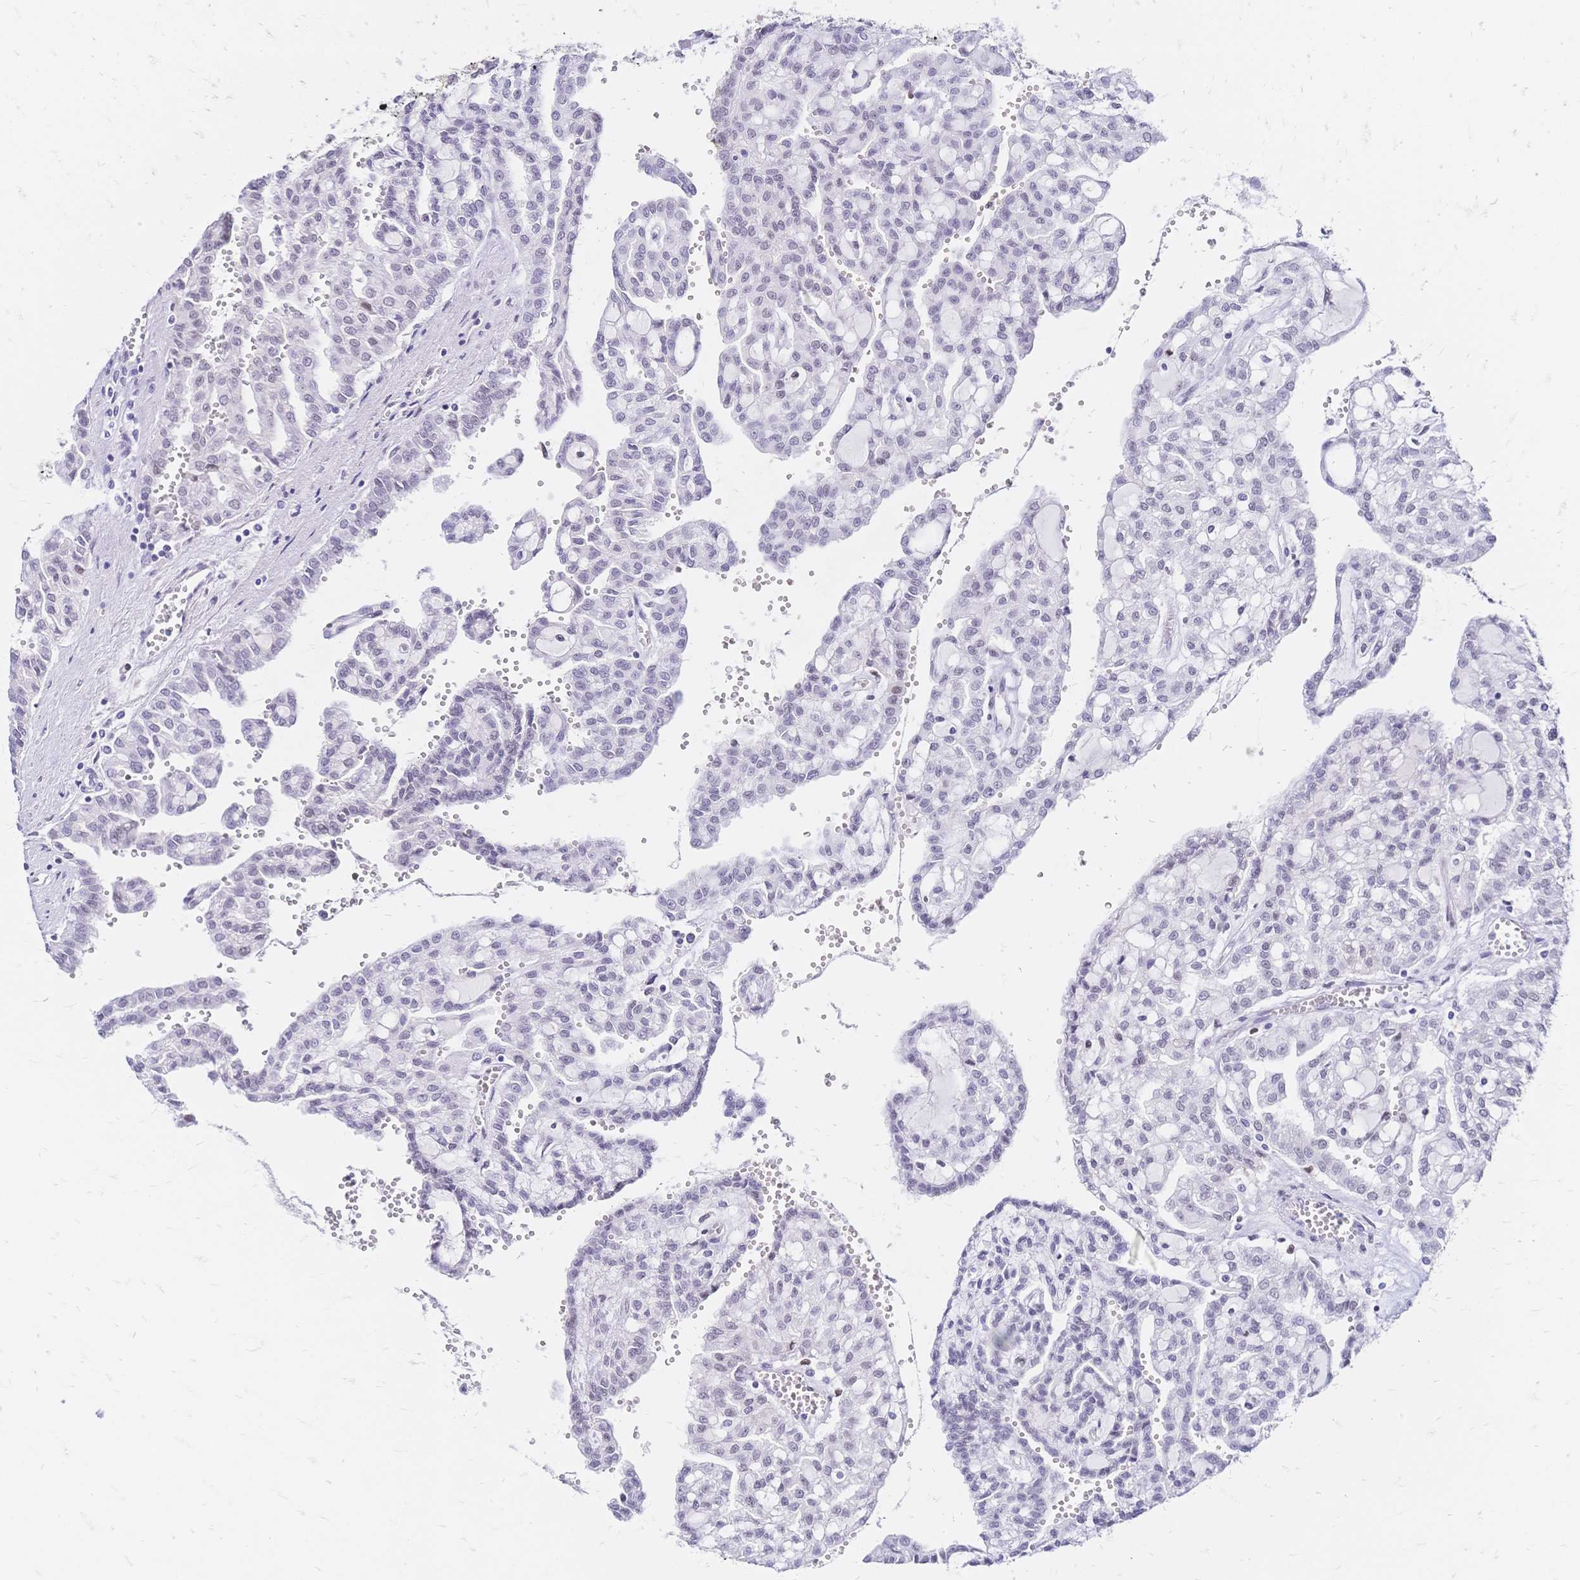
{"staining": {"intensity": "negative", "quantity": "none", "location": "none"}, "tissue": "renal cancer", "cell_type": "Tumor cells", "image_type": "cancer", "snomed": [{"axis": "morphology", "description": "Adenocarcinoma, NOS"}, {"axis": "topography", "description": "Kidney"}], "caption": "A high-resolution micrograph shows immunohistochemistry (IHC) staining of renal adenocarcinoma, which demonstrates no significant positivity in tumor cells.", "gene": "NFIC", "patient": {"sex": "male", "age": 63}}